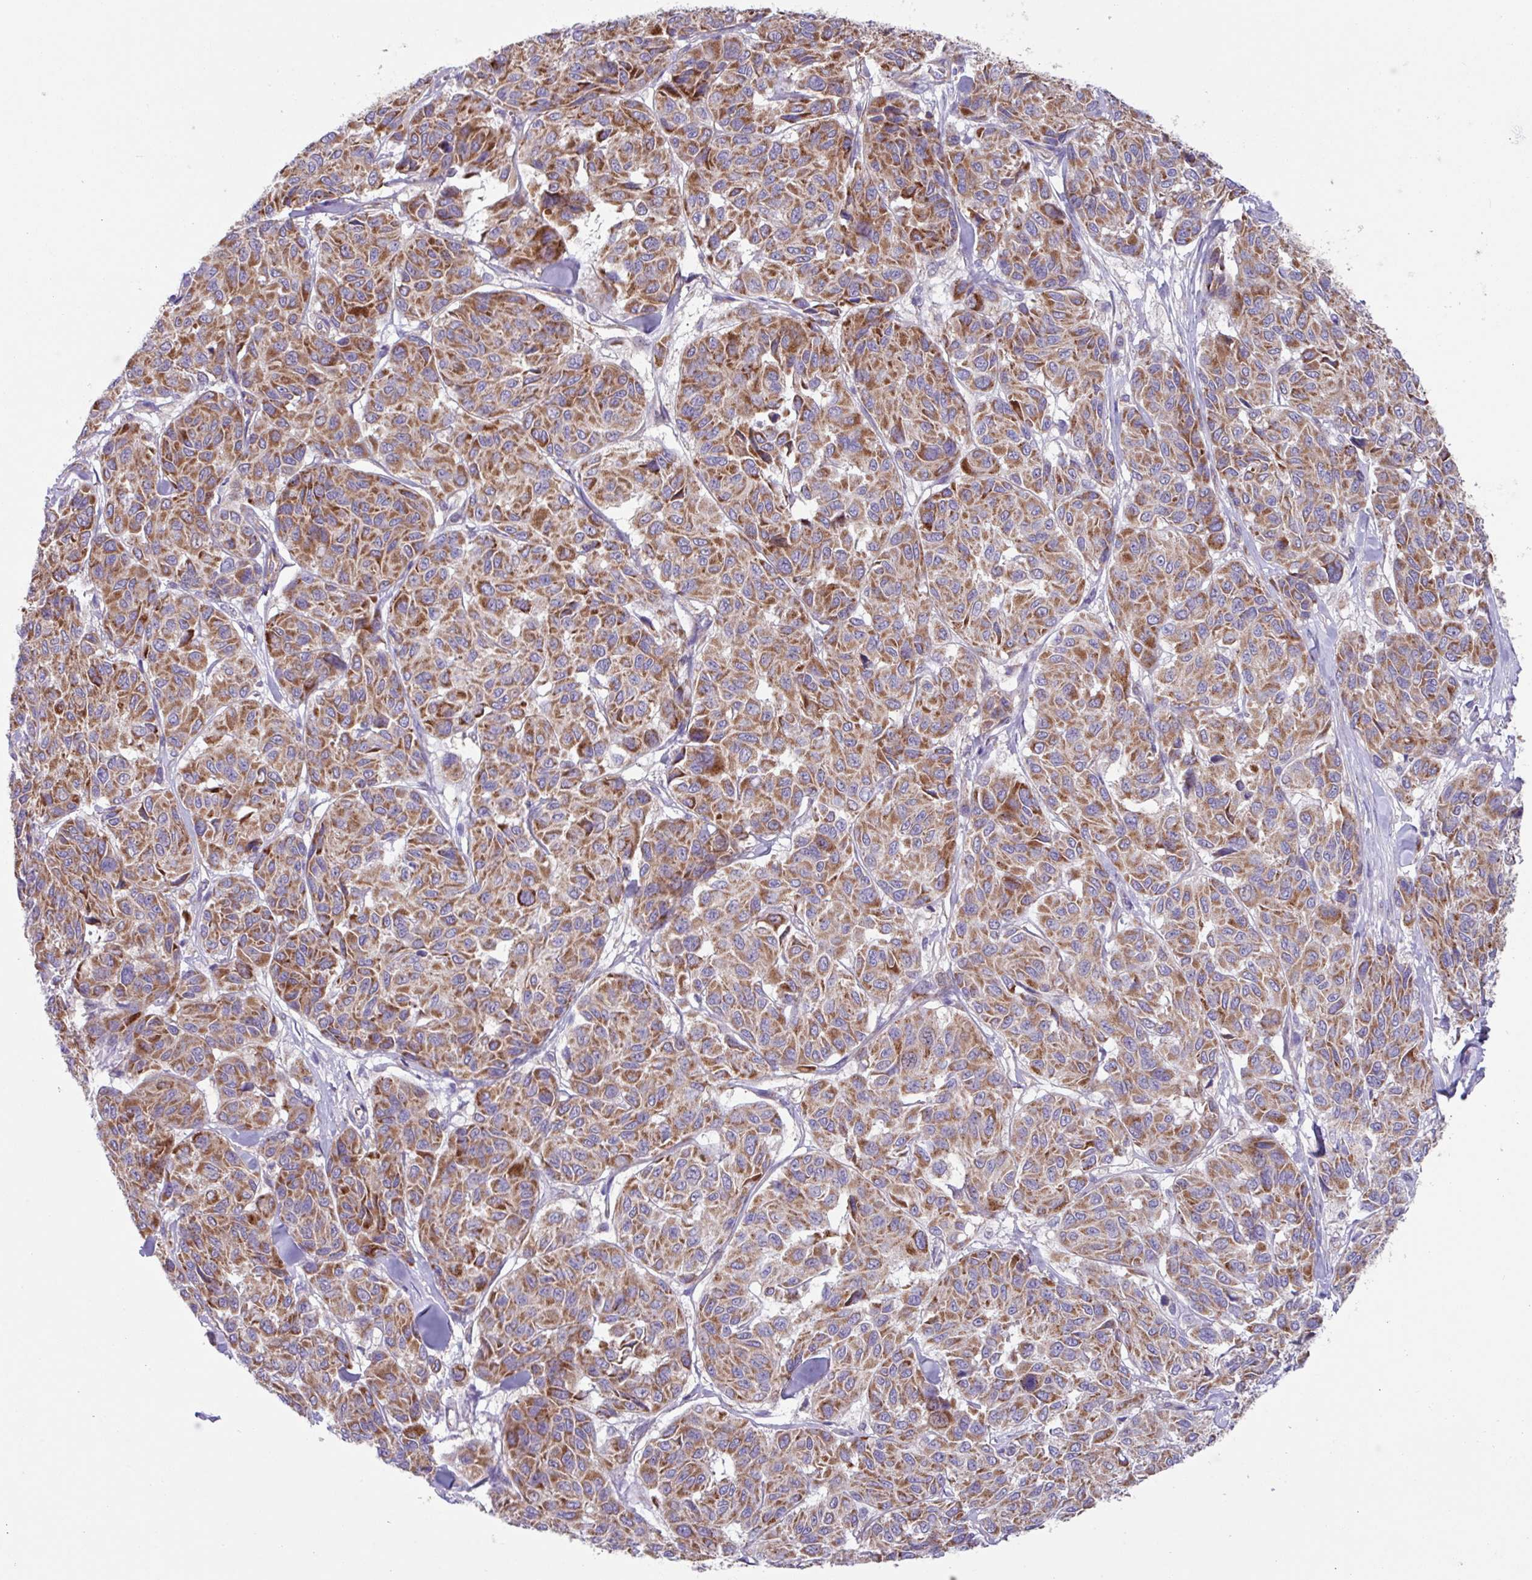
{"staining": {"intensity": "moderate", "quantity": ">75%", "location": "cytoplasmic/membranous"}, "tissue": "melanoma", "cell_type": "Tumor cells", "image_type": "cancer", "snomed": [{"axis": "morphology", "description": "Malignant melanoma, NOS"}, {"axis": "topography", "description": "Skin"}], "caption": "Tumor cells show moderate cytoplasmic/membranous expression in approximately >75% of cells in malignant melanoma.", "gene": "OTULIN", "patient": {"sex": "female", "age": 66}}